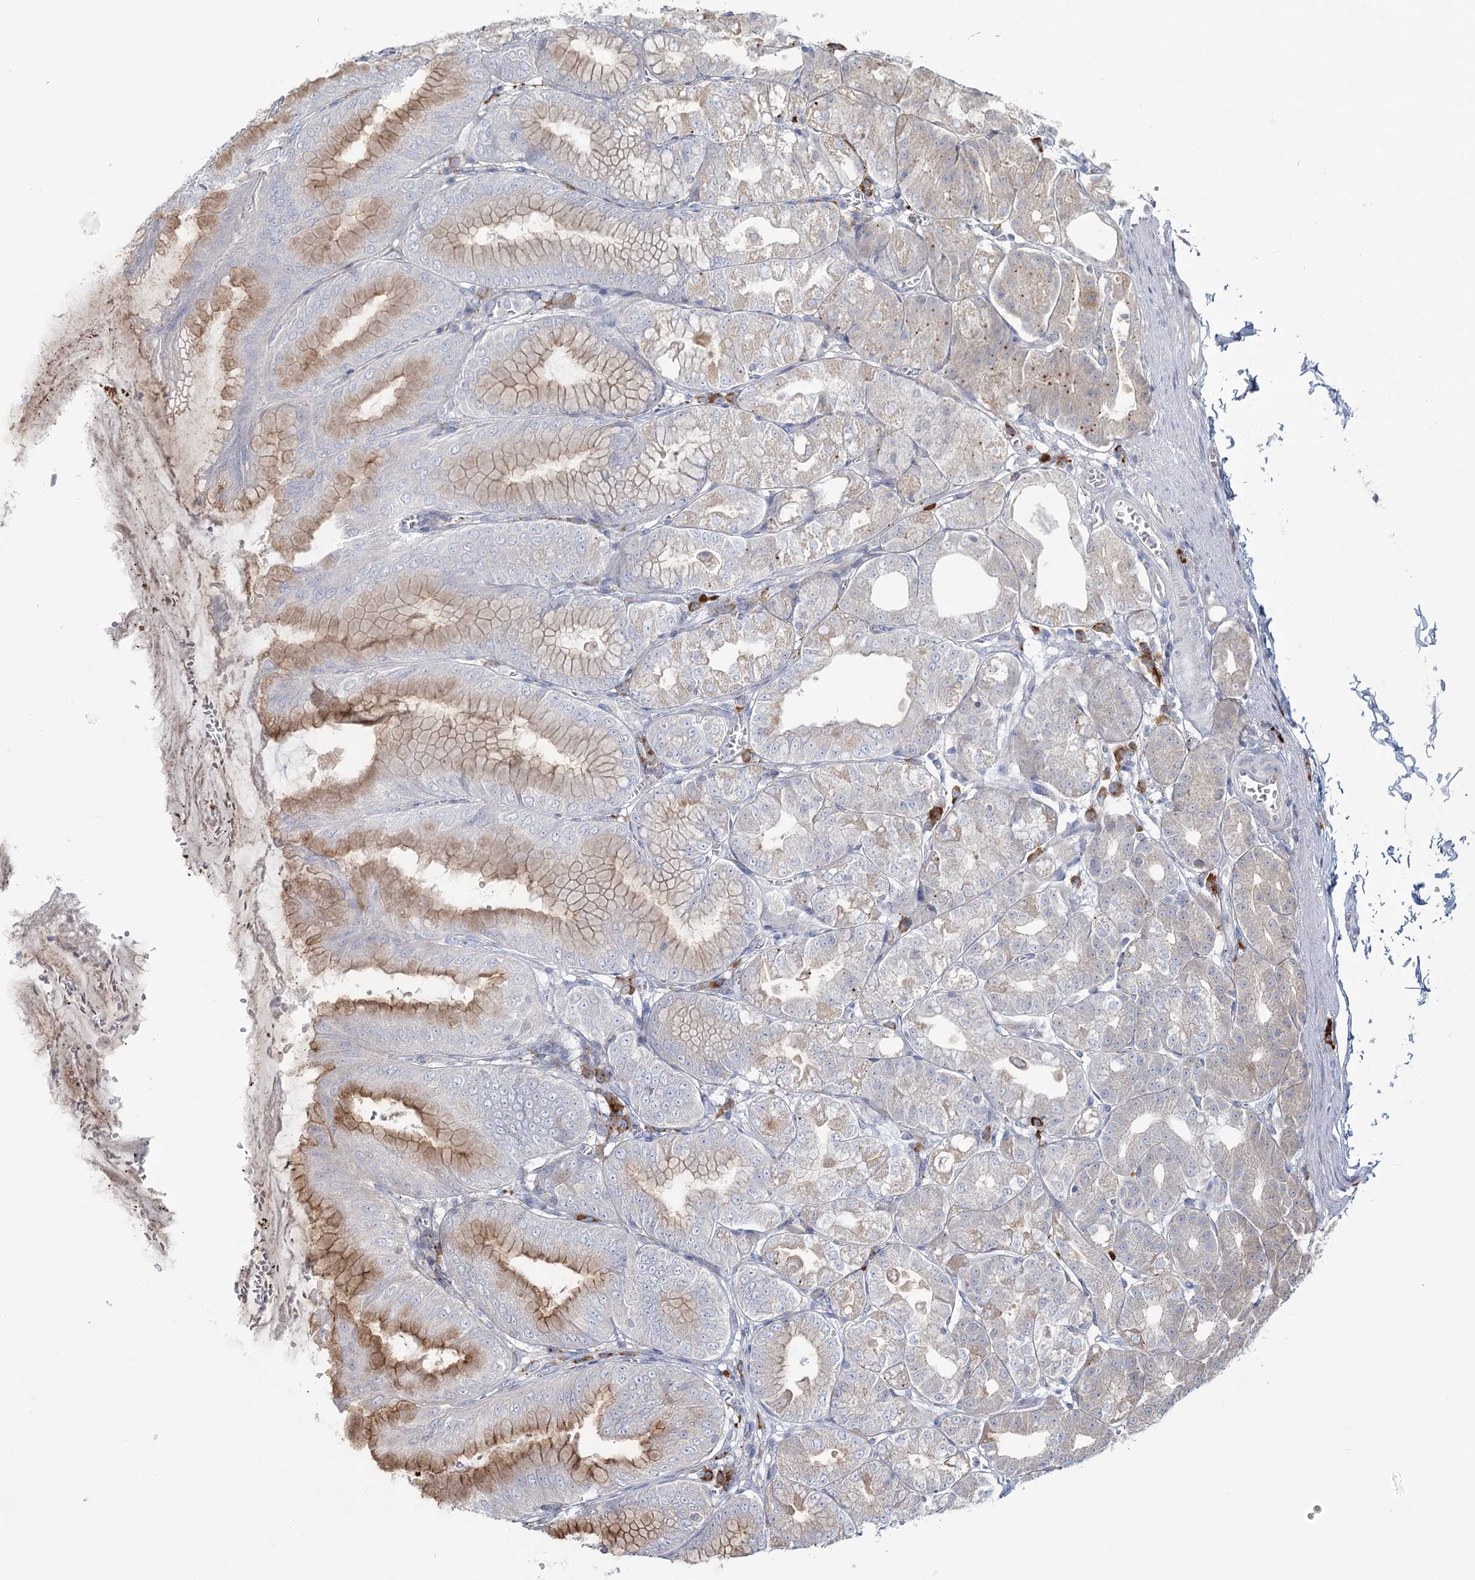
{"staining": {"intensity": "moderate", "quantity": "25%-75%", "location": "cytoplasmic/membranous"}, "tissue": "stomach", "cell_type": "Glandular cells", "image_type": "normal", "snomed": [{"axis": "morphology", "description": "Normal tissue, NOS"}, {"axis": "topography", "description": "Stomach, lower"}], "caption": "DAB (3,3'-diaminobenzidine) immunohistochemical staining of normal human stomach demonstrates moderate cytoplasmic/membranous protein expression in approximately 25%-75% of glandular cells.", "gene": "POGLUT1", "patient": {"sex": "male", "age": 71}}